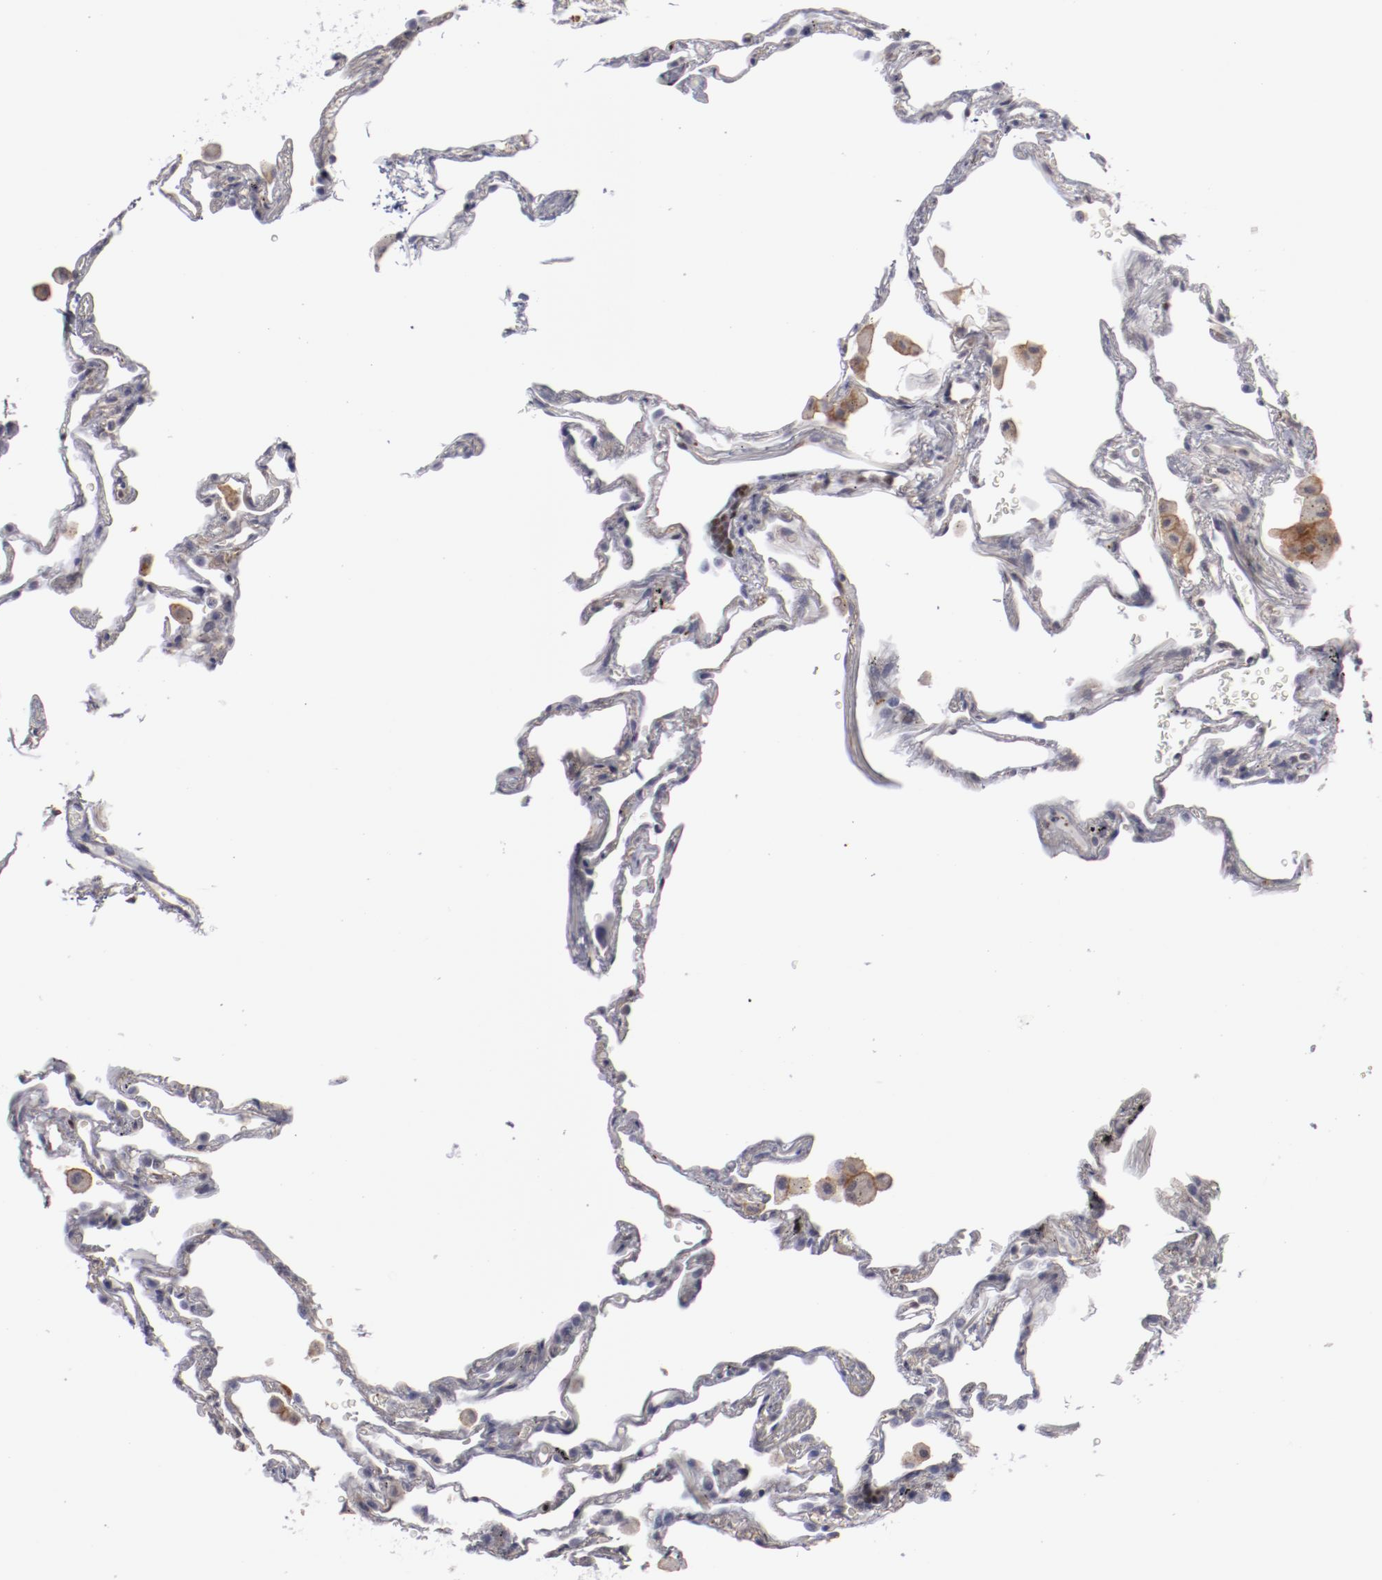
{"staining": {"intensity": "negative", "quantity": "none", "location": "none"}, "tissue": "lung", "cell_type": "Alveolar cells", "image_type": "normal", "snomed": [{"axis": "morphology", "description": "Normal tissue, NOS"}, {"axis": "morphology", "description": "Inflammation, NOS"}, {"axis": "topography", "description": "Lung"}], "caption": "Immunohistochemical staining of normal lung demonstrates no significant staining in alveolar cells. (DAB immunohistochemistry (IHC) with hematoxylin counter stain).", "gene": "LEF1", "patient": {"sex": "male", "age": 69}}